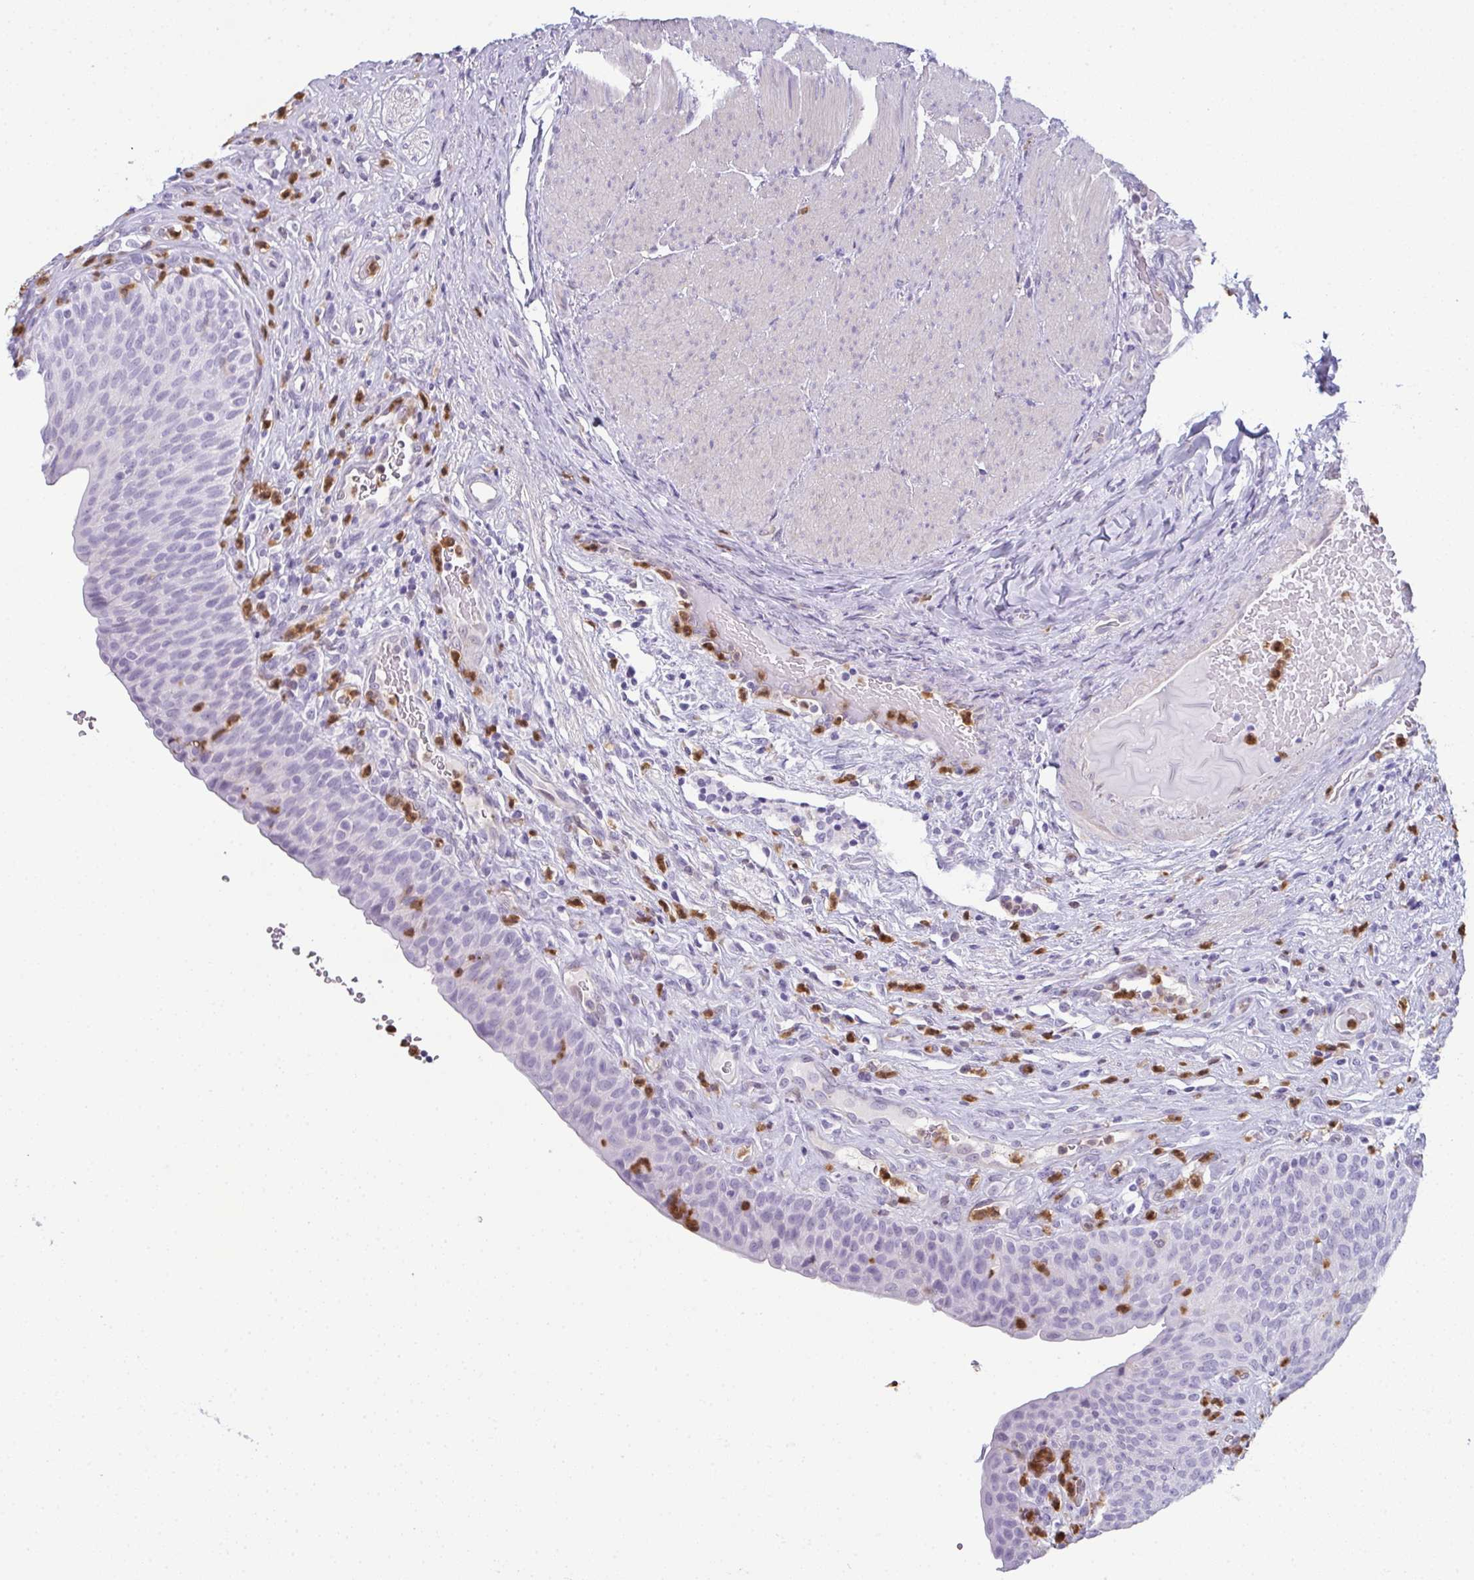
{"staining": {"intensity": "negative", "quantity": "none", "location": "none"}, "tissue": "urinary bladder", "cell_type": "Urothelial cells", "image_type": "normal", "snomed": [{"axis": "morphology", "description": "Normal tissue, NOS"}, {"axis": "topography", "description": "Urinary bladder"}, {"axis": "topography", "description": "Peripheral nerve tissue"}], "caption": "Photomicrograph shows no significant protein positivity in urothelial cells of normal urinary bladder.", "gene": "CDA", "patient": {"sex": "male", "age": 66}}